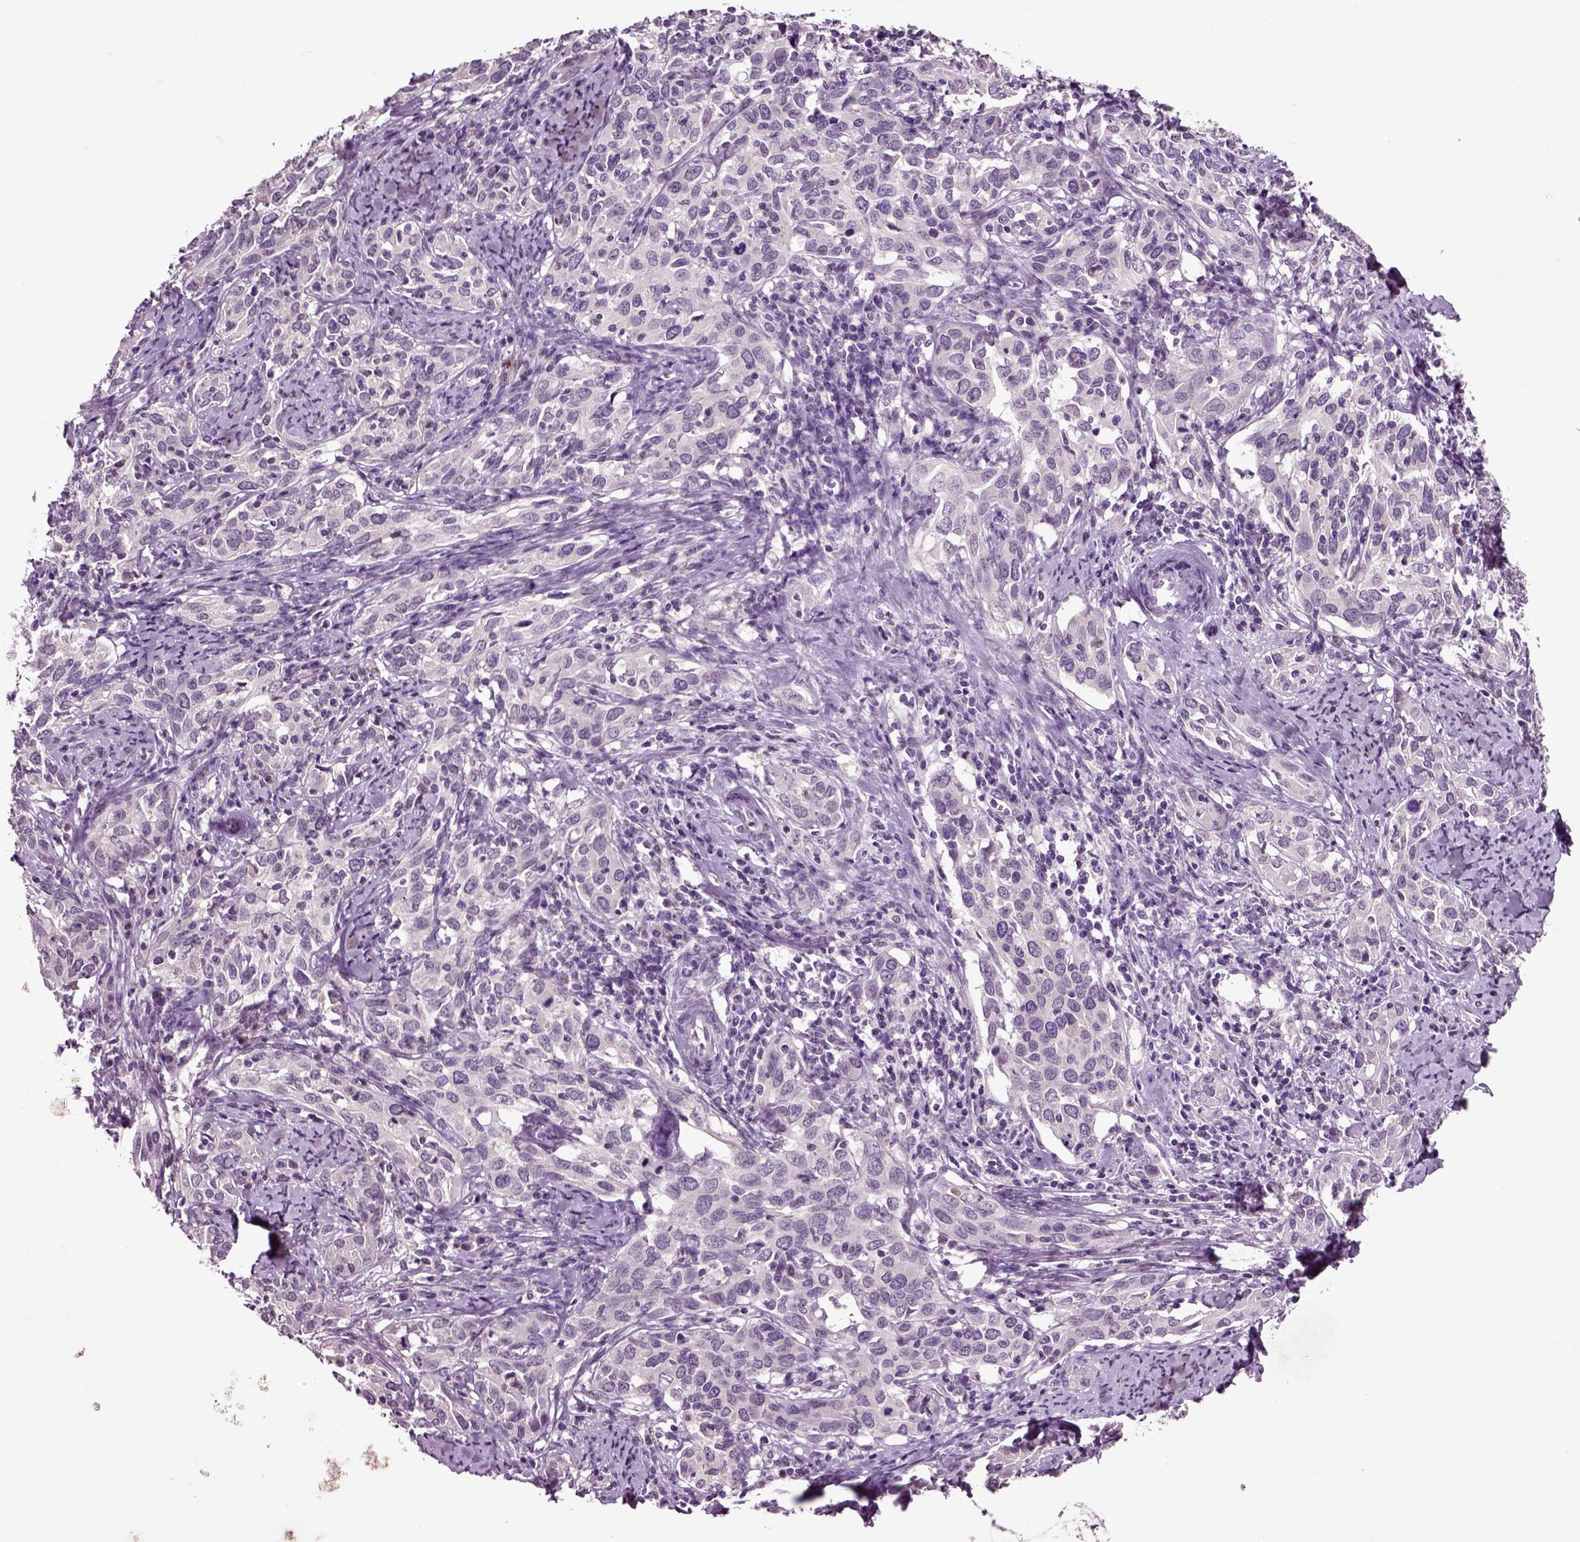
{"staining": {"intensity": "negative", "quantity": "none", "location": "none"}, "tissue": "cervical cancer", "cell_type": "Tumor cells", "image_type": "cancer", "snomed": [{"axis": "morphology", "description": "Squamous cell carcinoma, NOS"}, {"axis": "topography", "description": "Cervix"}], "caption": "An immunohistochemistry histopathology image of squamous cell carcinoma (cervical) is shown. There is no staining in tumor cells of squamous cell carcinoma (cervical).", "gene": "CRHR1", "patient": {"sex": "female", "age": 51}}